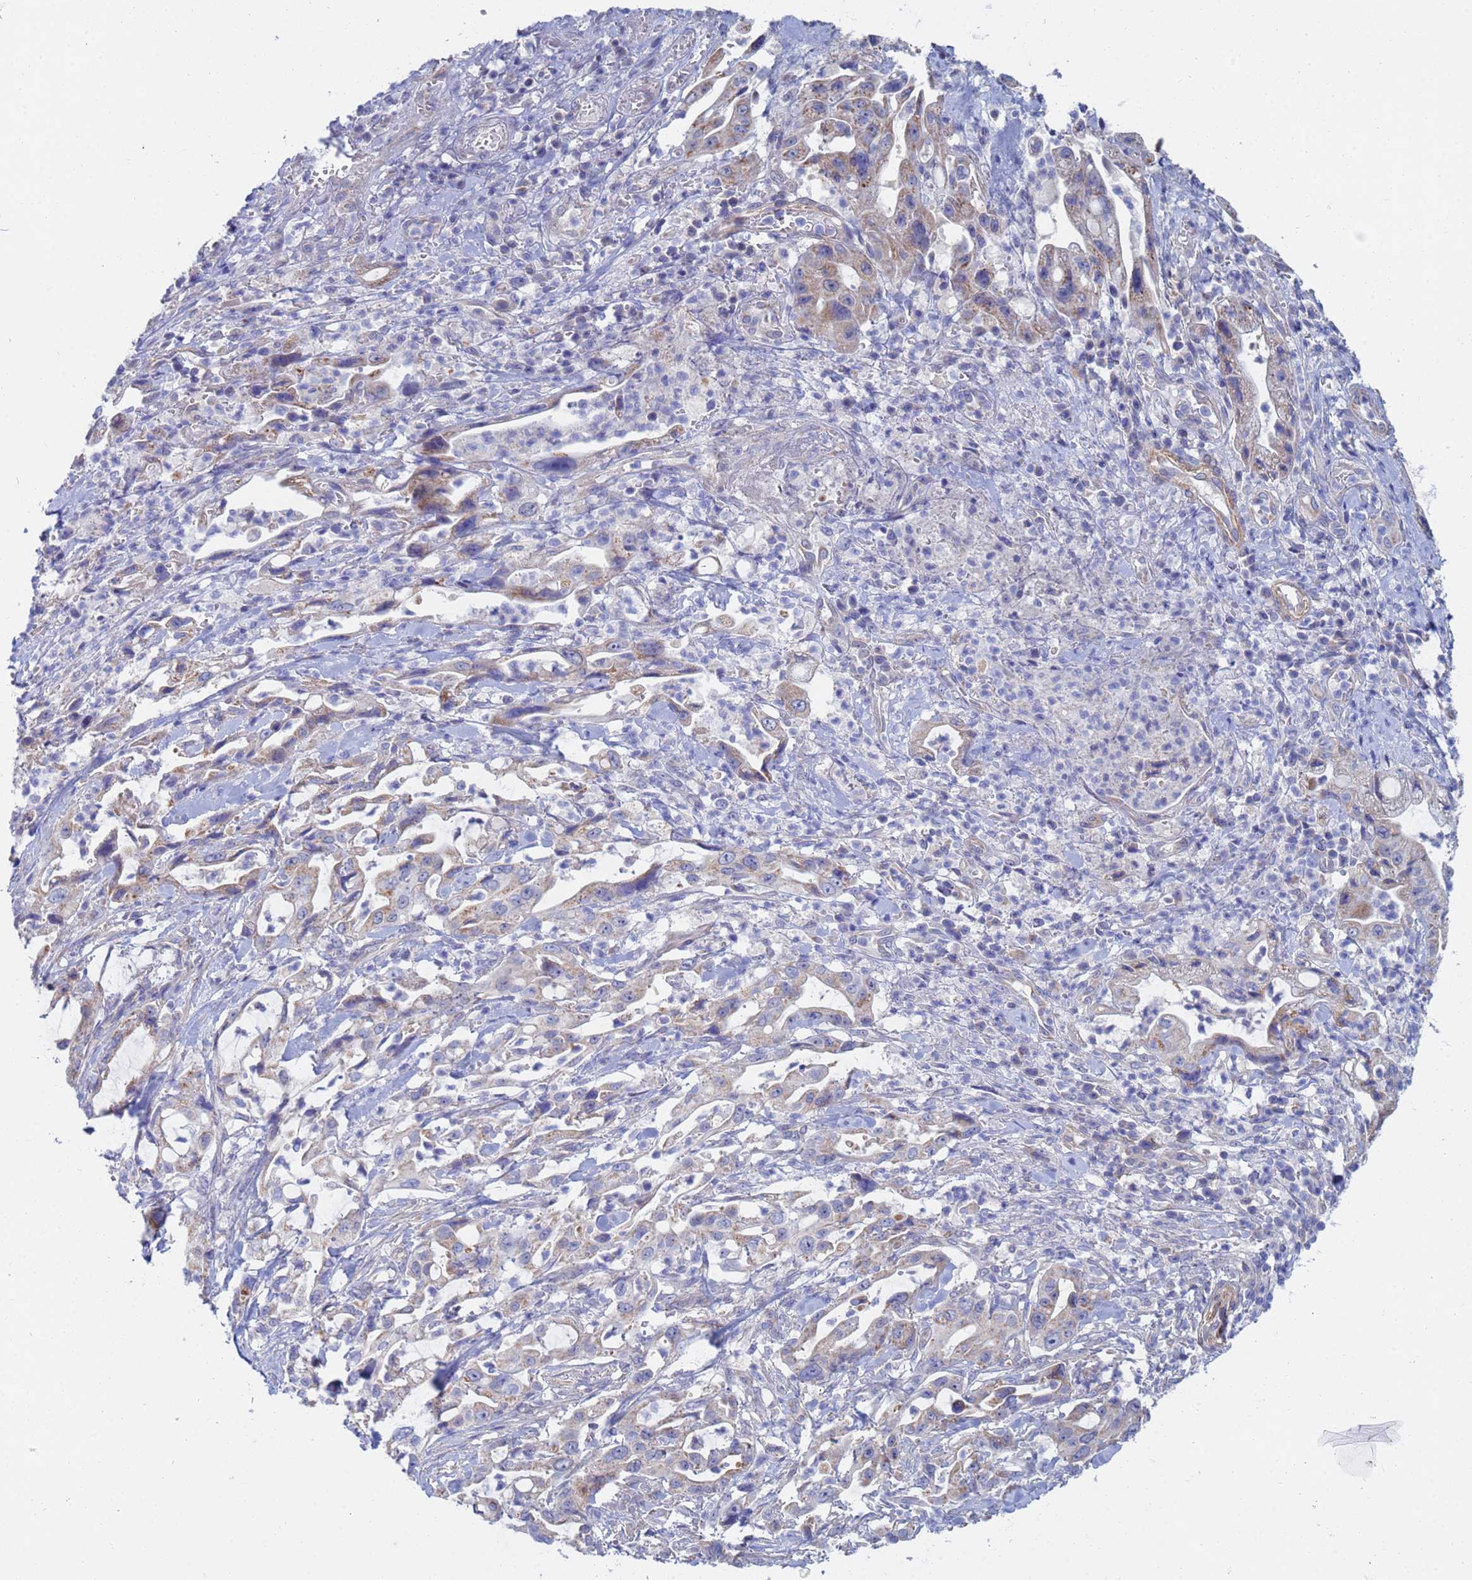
{"staining": {"intensity": "weak", "quantity": "25%-75%", "location": "cytoplasmic/membranous"}, "tissue": "pancreatic cancer", "cell_type": "Tumor cells", "image_type": "cancer", "snomed": [{"axis": "morphology", "description": "Adenocarcinoma, NOS"}, {"axis": "topography", "description": "Pancreas"}], "caption": "DAB (3,3'-diaminobenzidine) immunohistochemical staining of human pancreatic adenocarcinoma displays weak cytoplasmic/membranous protein staining in about 25%-75% of tumor cells.", "gene": "SDR39U1", "patient": {"sex": "female", "age": 61}}